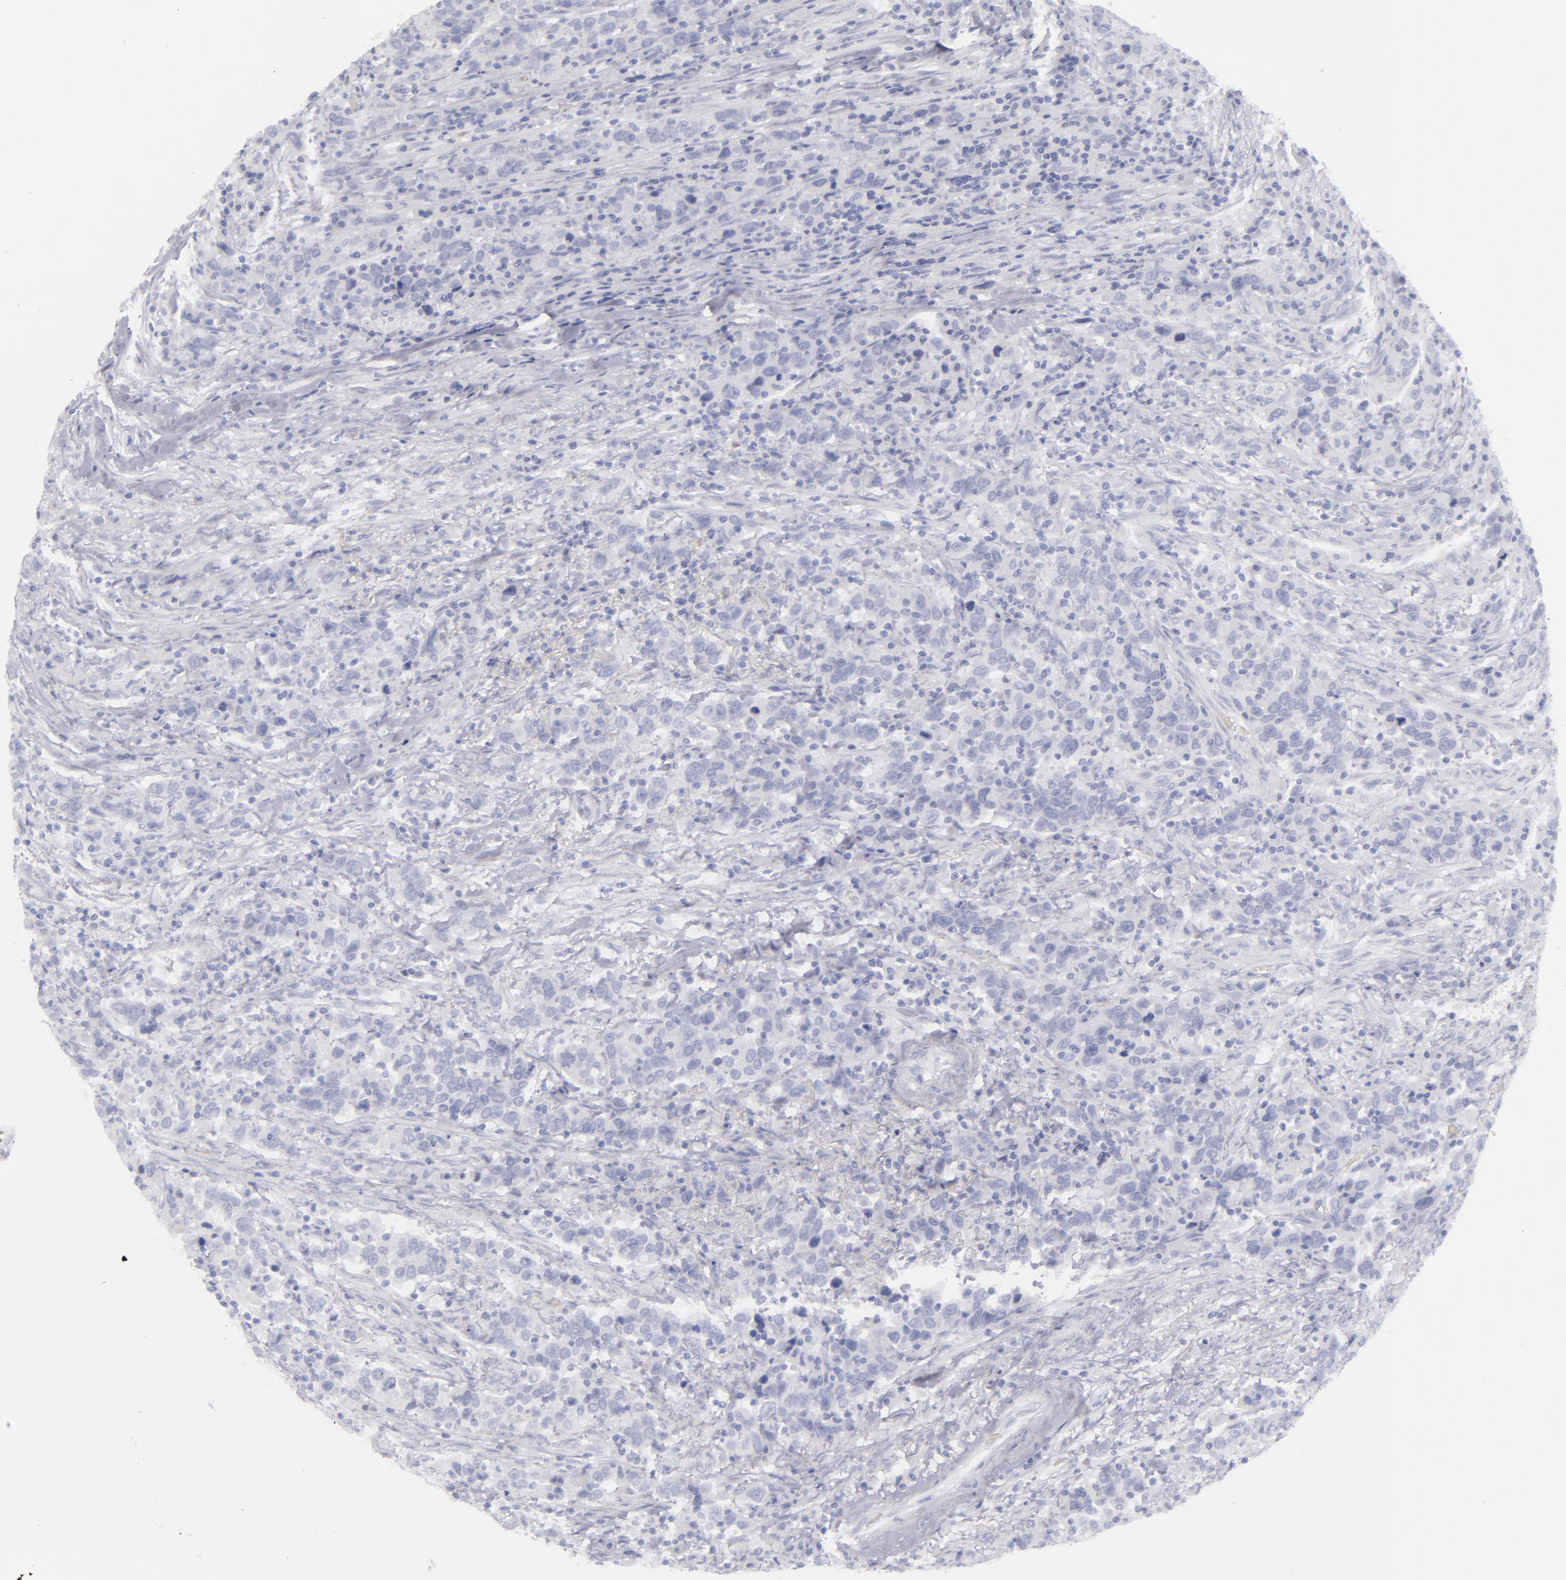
{"staining": {"intensity": "negative", "quantity": "none", "location": "none"}, "tissue": "urothelial cancer", "cell_type": "Tumor cells", "image_type": "cancer", "snomed": [{"axis": "morphology", "description": "Urothelial carcinoma, High grade"}, {"axis": "topography", "description": "Urinary bladder"}], "caption": "Immunohistochemistry (IHC) of human high-grade urothelial carcinoma displays no staining in tumor cells.", "gene": "CD22", "patient": {"sex": "male", "age": 61}}